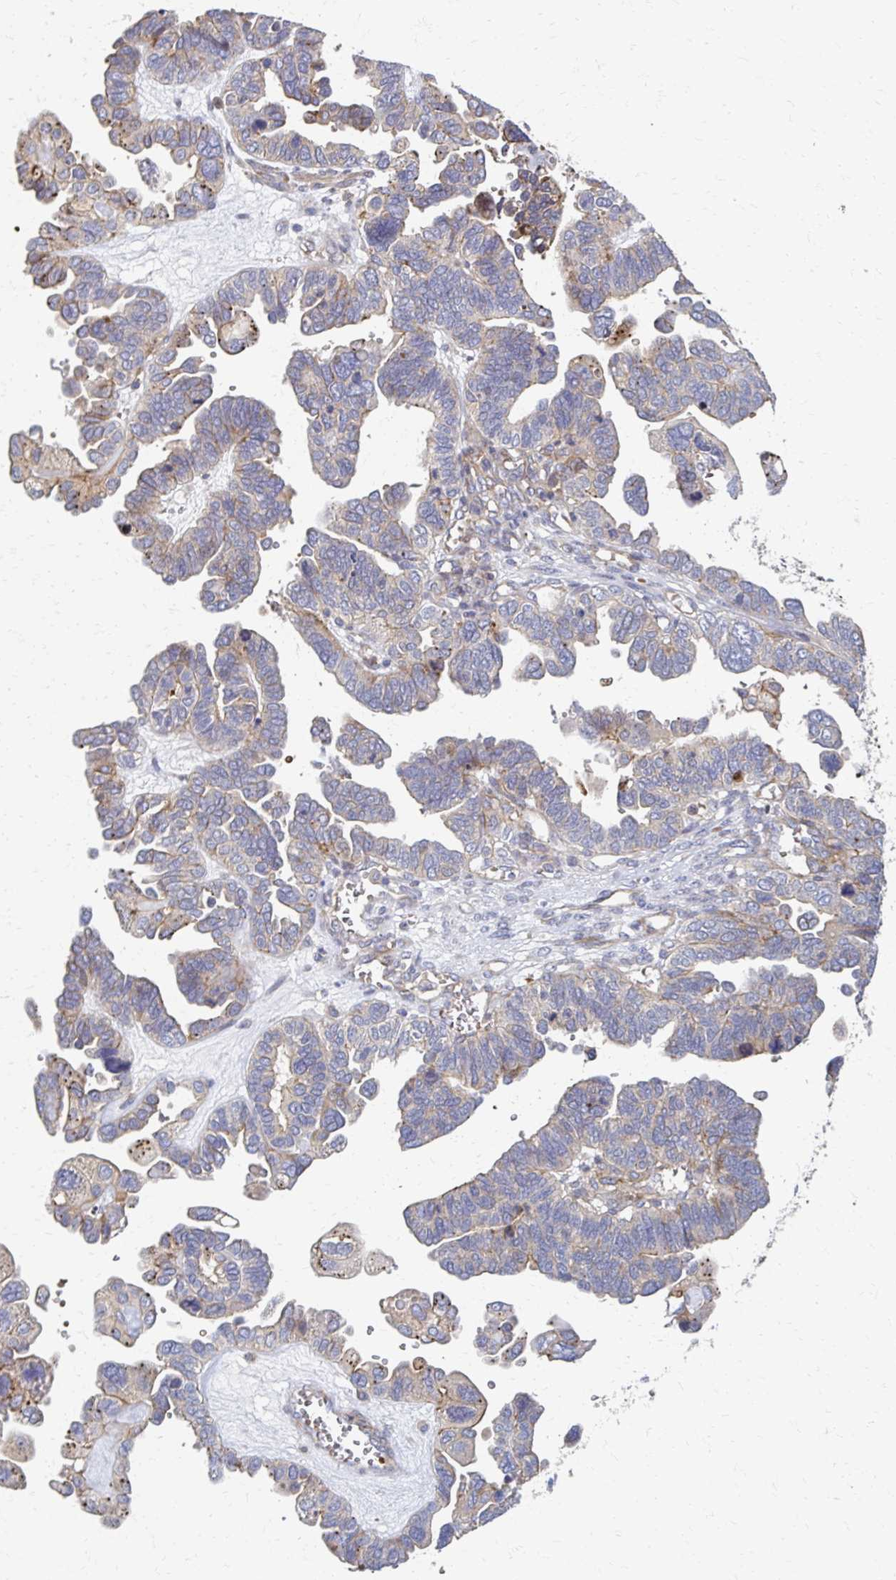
{"staining": {"intensity": "weak", "quantity": ">75%", "location": "cytoplasmic/membranous"}, "tissue": "ovarian cancer", "cell_type": "Tumor cells", "image_type": "cancer", "snomed": [{"axis": "morphology", "description": "Cystadenocarcinoma, serous, NOS"}, {"axis": "topography", "description": "Ovary"}], "caption": "Tumor cells exhibit weak cytoplasmic/membranous staining in approximately >75% of cells in ovarian cancer (serous cystadenocarcinoma).", "gene": "SKA2", "patient": {"sex": "female", "age": 51}}